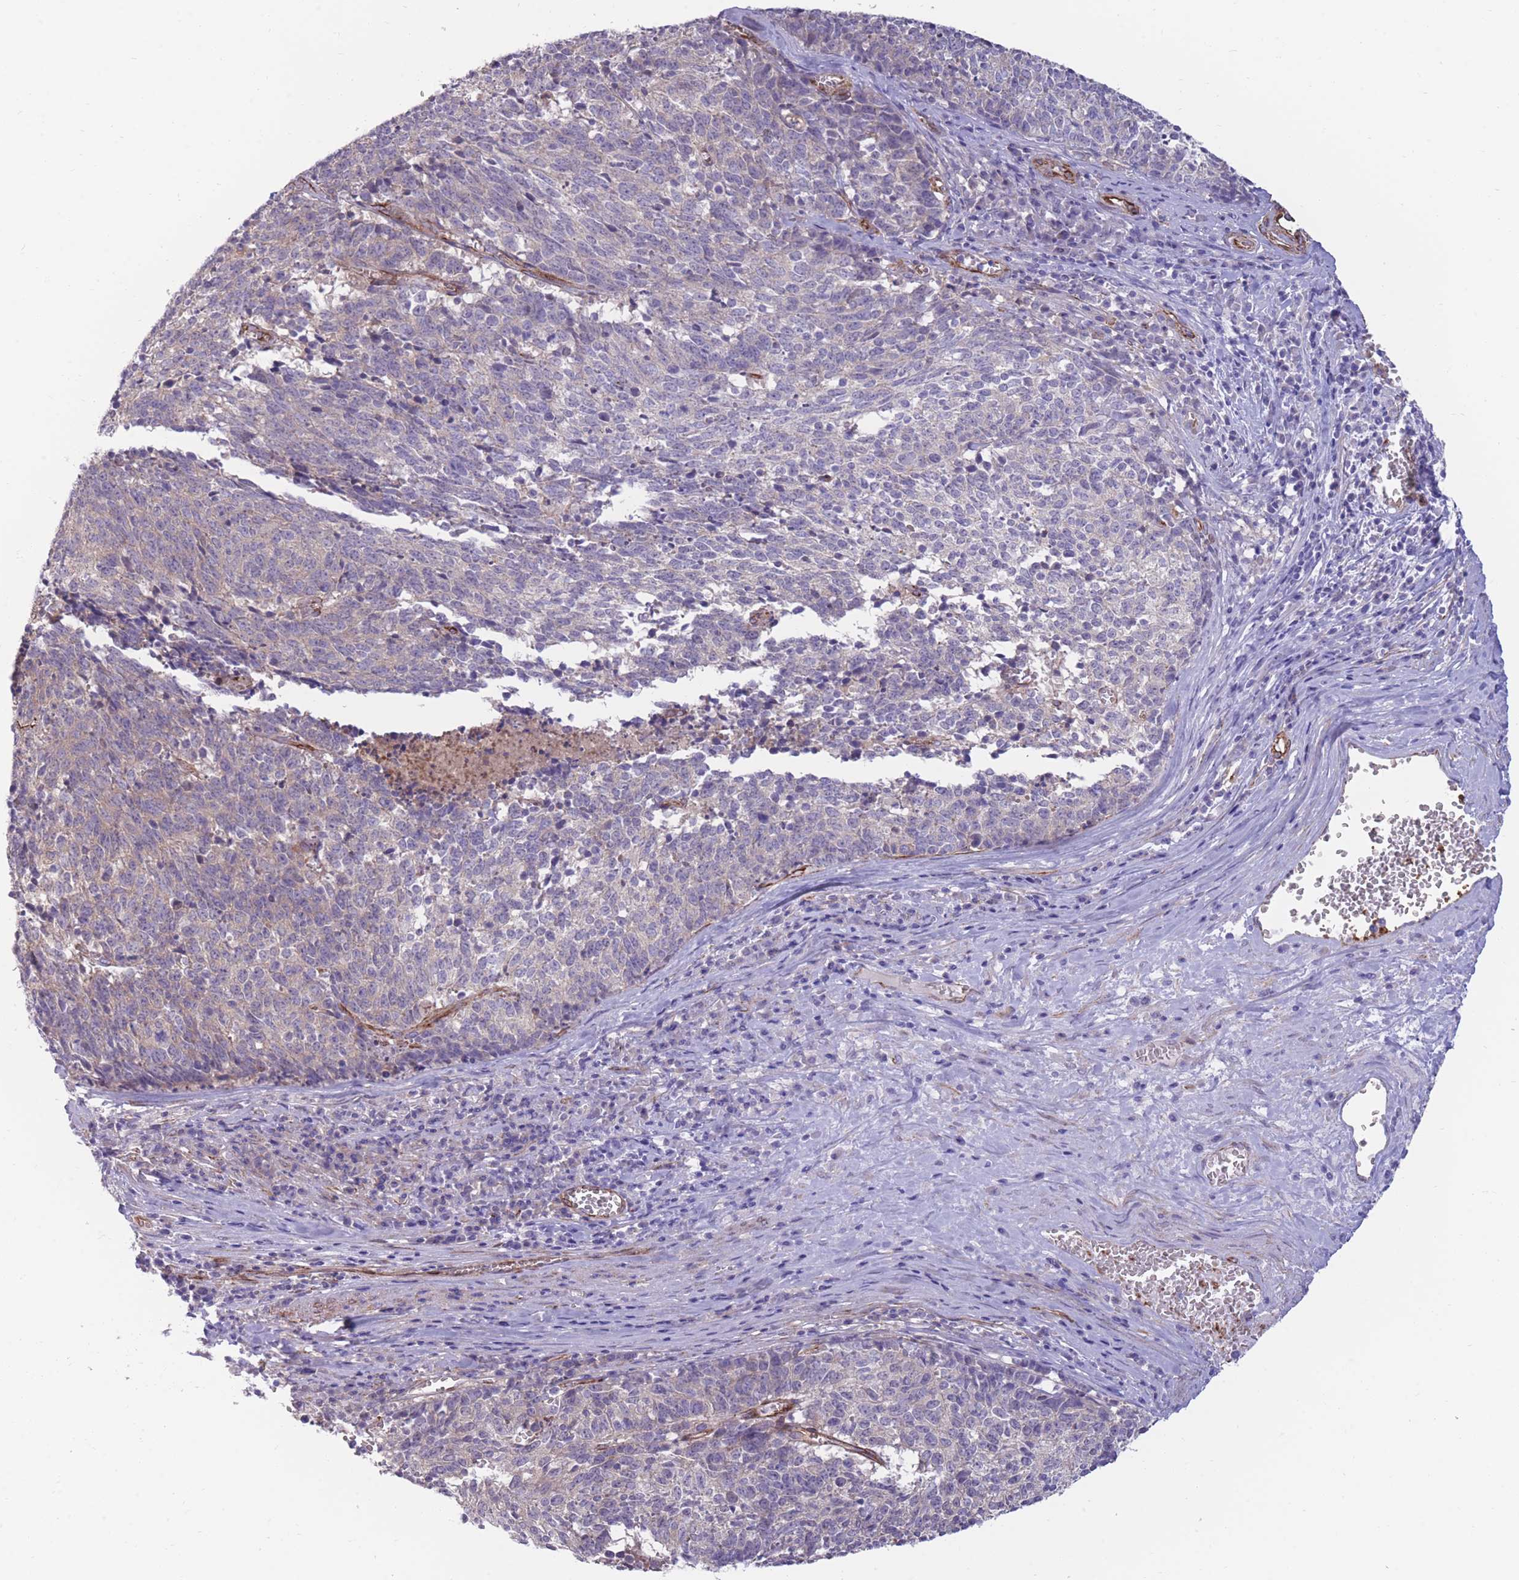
{"staining": {"intensity": "weak", "quantity": "<25%", "location": "cytoplasmic/membranous"}, "tissue": "cervical cancer", "cell_type": "Tumor cells", "image_type": "cancer", "snomed": [{"axis": "morphology", "description": "Squamous cell carcinoma, NOS"}, {"axis": "topography", "description": "Cervix"}], "caption": "Immunohistochemistry (IHC) photomicrograph of neoplastic tissue: squamous cell carcinoma (cervical) stained with DAB exhibits no significant protein expression in tumor cells.", "gene": "RGS11", "patient": {"sex": "female", "age": 29}}